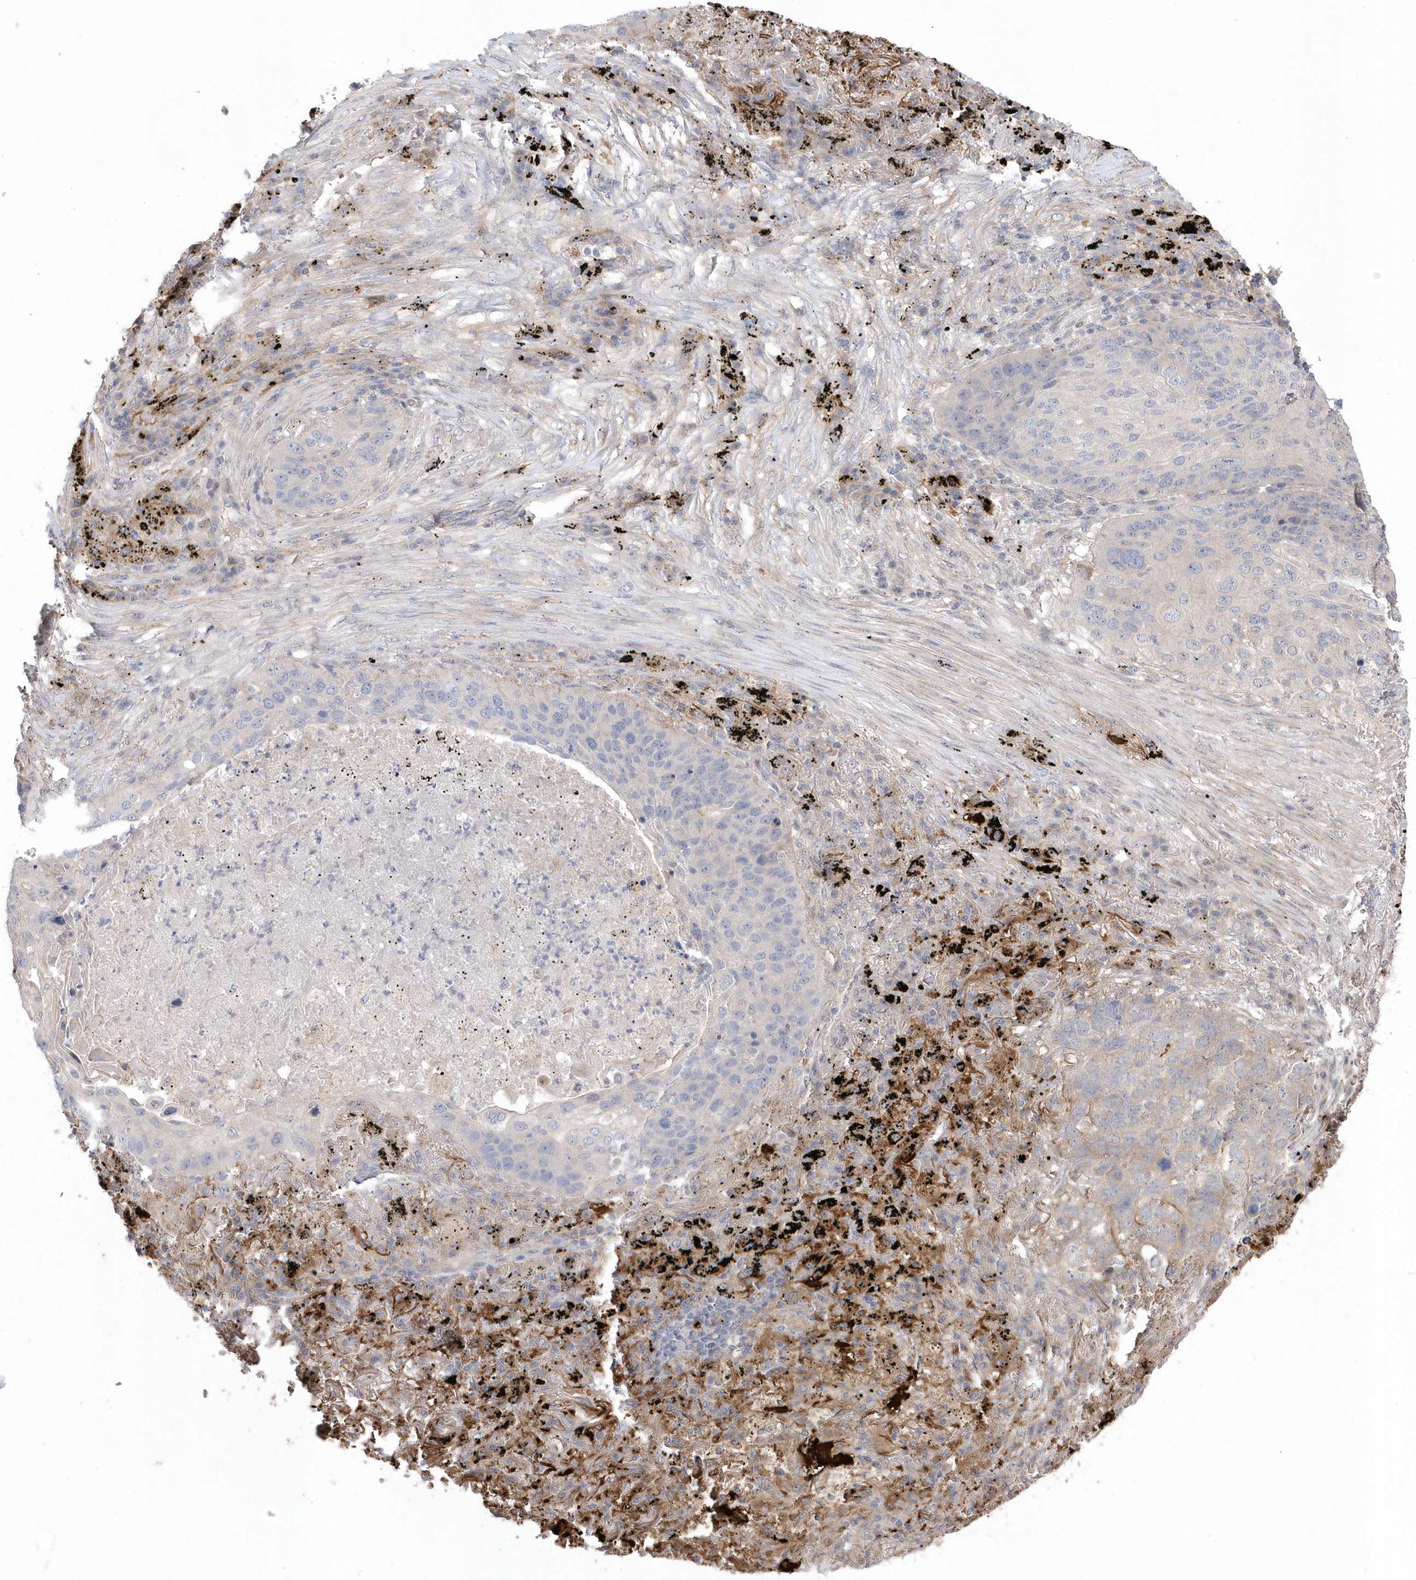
{"staining": {"intensity": "negative", "quantity": "none", "location": "none"}, "tissue": "lung cancer", "cell_type": "Tumor cells", "image_type": "cancer", "snomed": [{"axis": "morphology", "description": "Squamous cell carcinoma, NOS"}, {"axis": "topography", "description": "Lung"}], "caption": "This is a photomicrograph of immunohistochemistry staining of lung squamous cell carcinoma, which shows no staining in tumor cells.", "gene": "GTPBP6", "patient": {"sex": "female", "age": 63}}